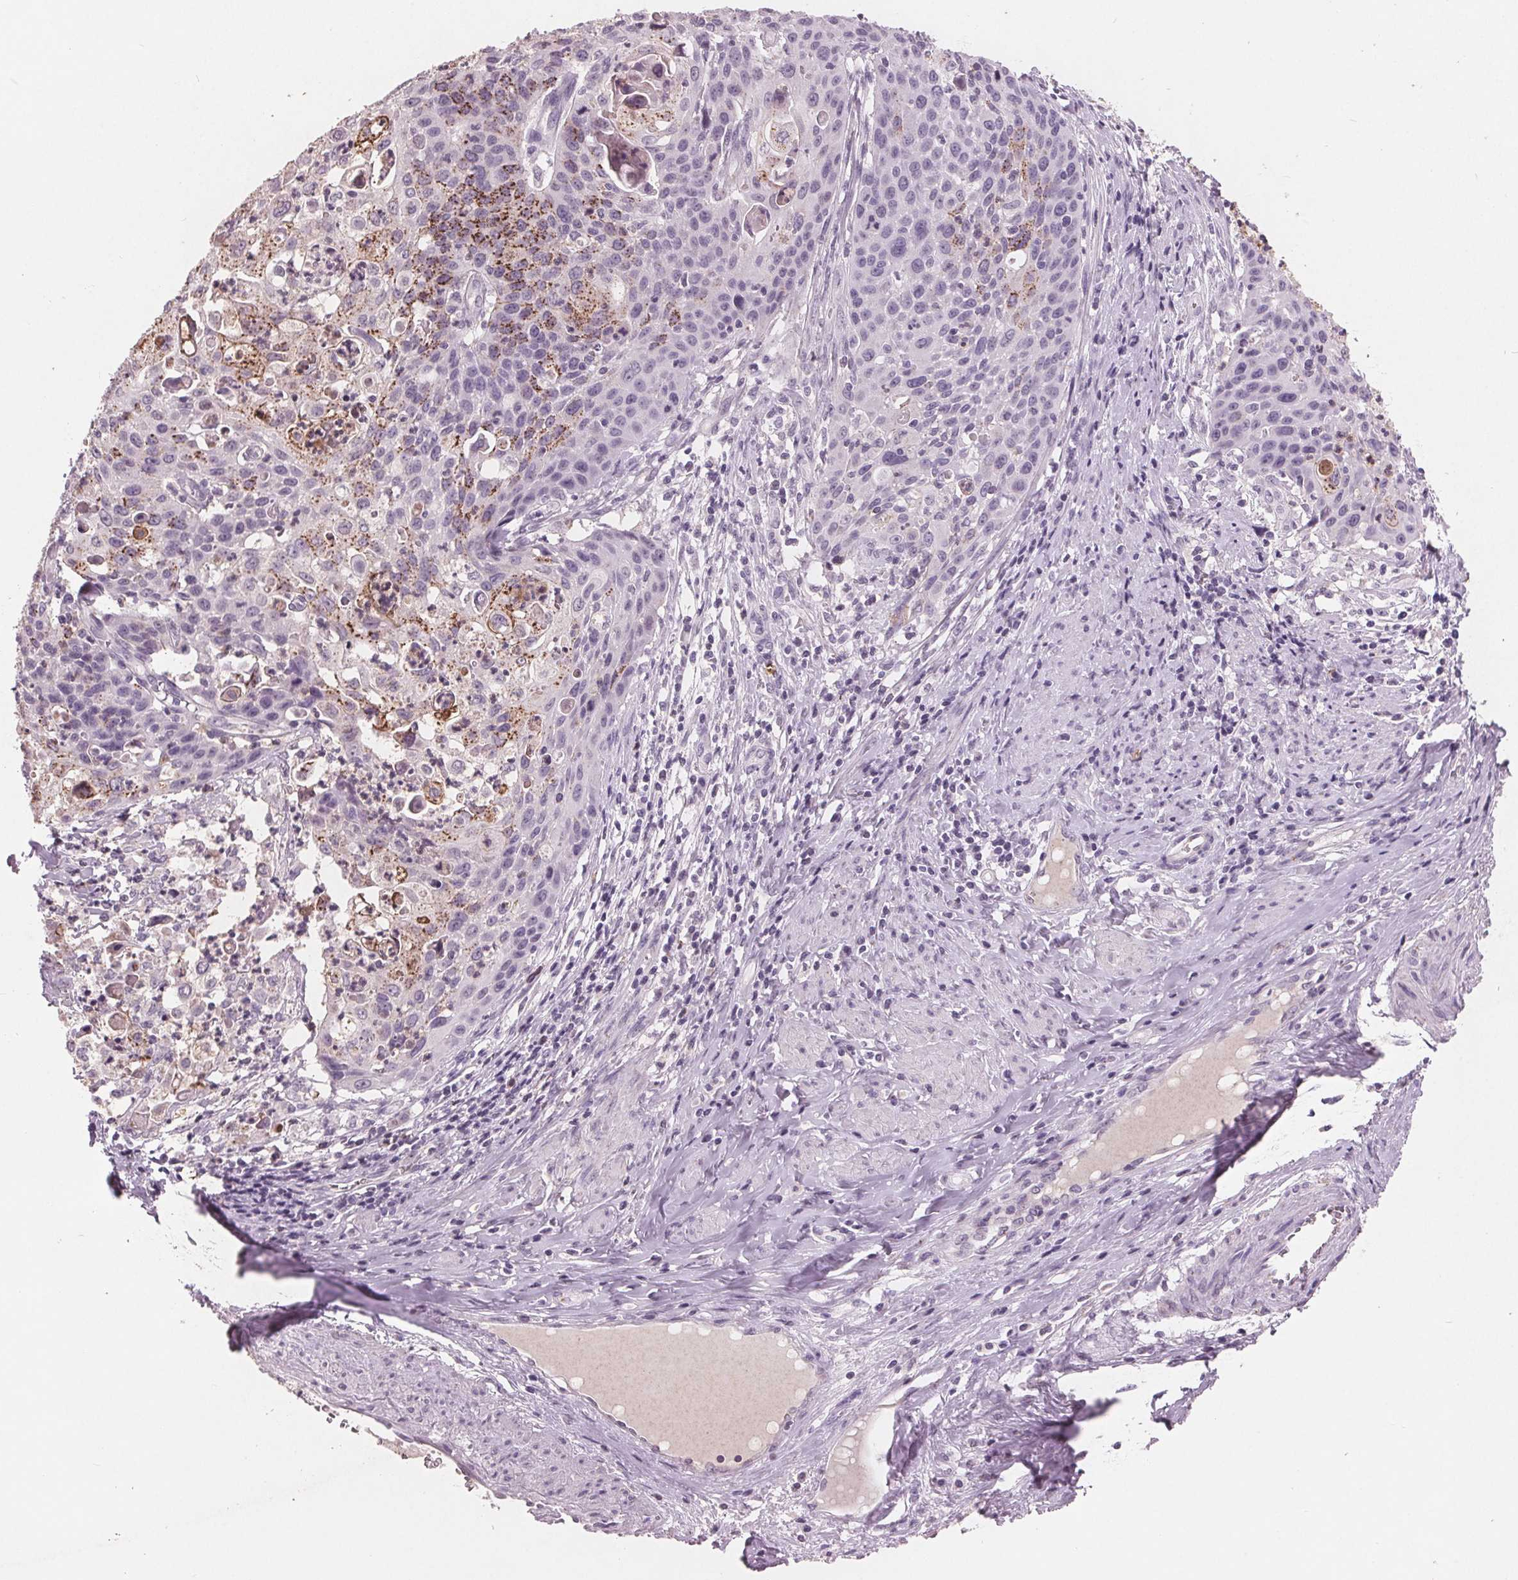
{"staining": {"intensity": "moderate", "quantity": "25%-75%", "location": "cytoplasmic/membranous"}, "tissue": "cervical cancer", "cell_type": "Tumor cells", "image_type": "cancer", "snomed": [{"axis": "morphology", "description": "Squamous cell carcinoma, NOS"}, {"axis": "topography", "description": "Cervix"}], "caption": "Protein analysis of cervical cancer tissue demonstrates moderate cytoplasmic/membranous staining in about 25%-75% of tumor cells.", "gene": "PTPN14", "patient": {"sex": "female", "age": 65}}